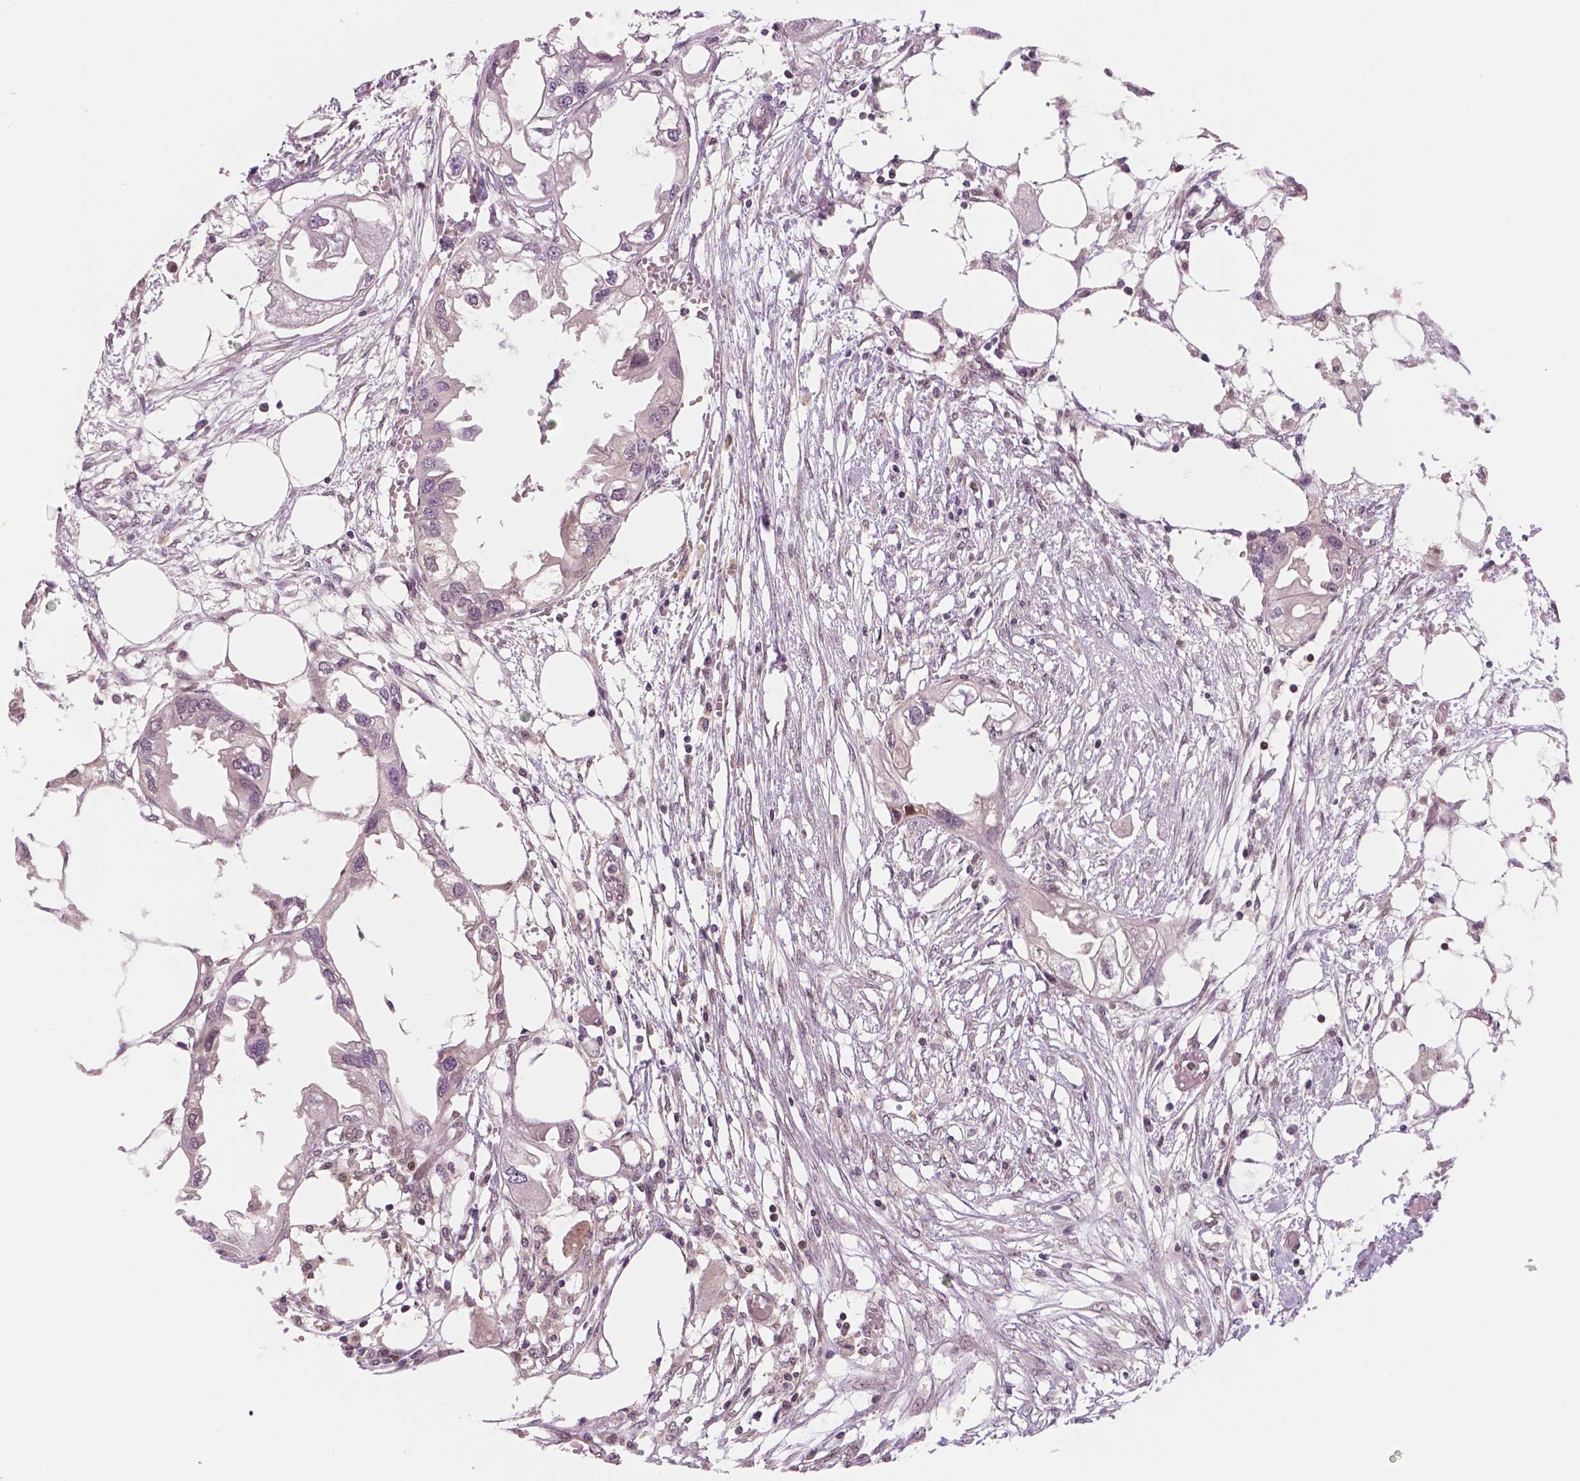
{"staining": {"intensity": "negative", "quantity": "none", "location": "none"}, "tissue": "endometrial cancer", "cell_type": "Tumor cells", "image_type": "cancer", "snomed": [{"axis": "morphology", "description": "Adenocarcinoma, NOS"}, {"axis": "morphology", "description": "Adenocarcinoma, metastatic, NOS"}, {"axis": "topography", "description": "Adipose tissue"}, {"axis": "topography", "description": "Endometrium"}], "caption": "The histopathology image reveals no staining of tumor cells in endometrial cancer.", "gene": "STAT3", "patient": {"sex": "female", "age": 67}}